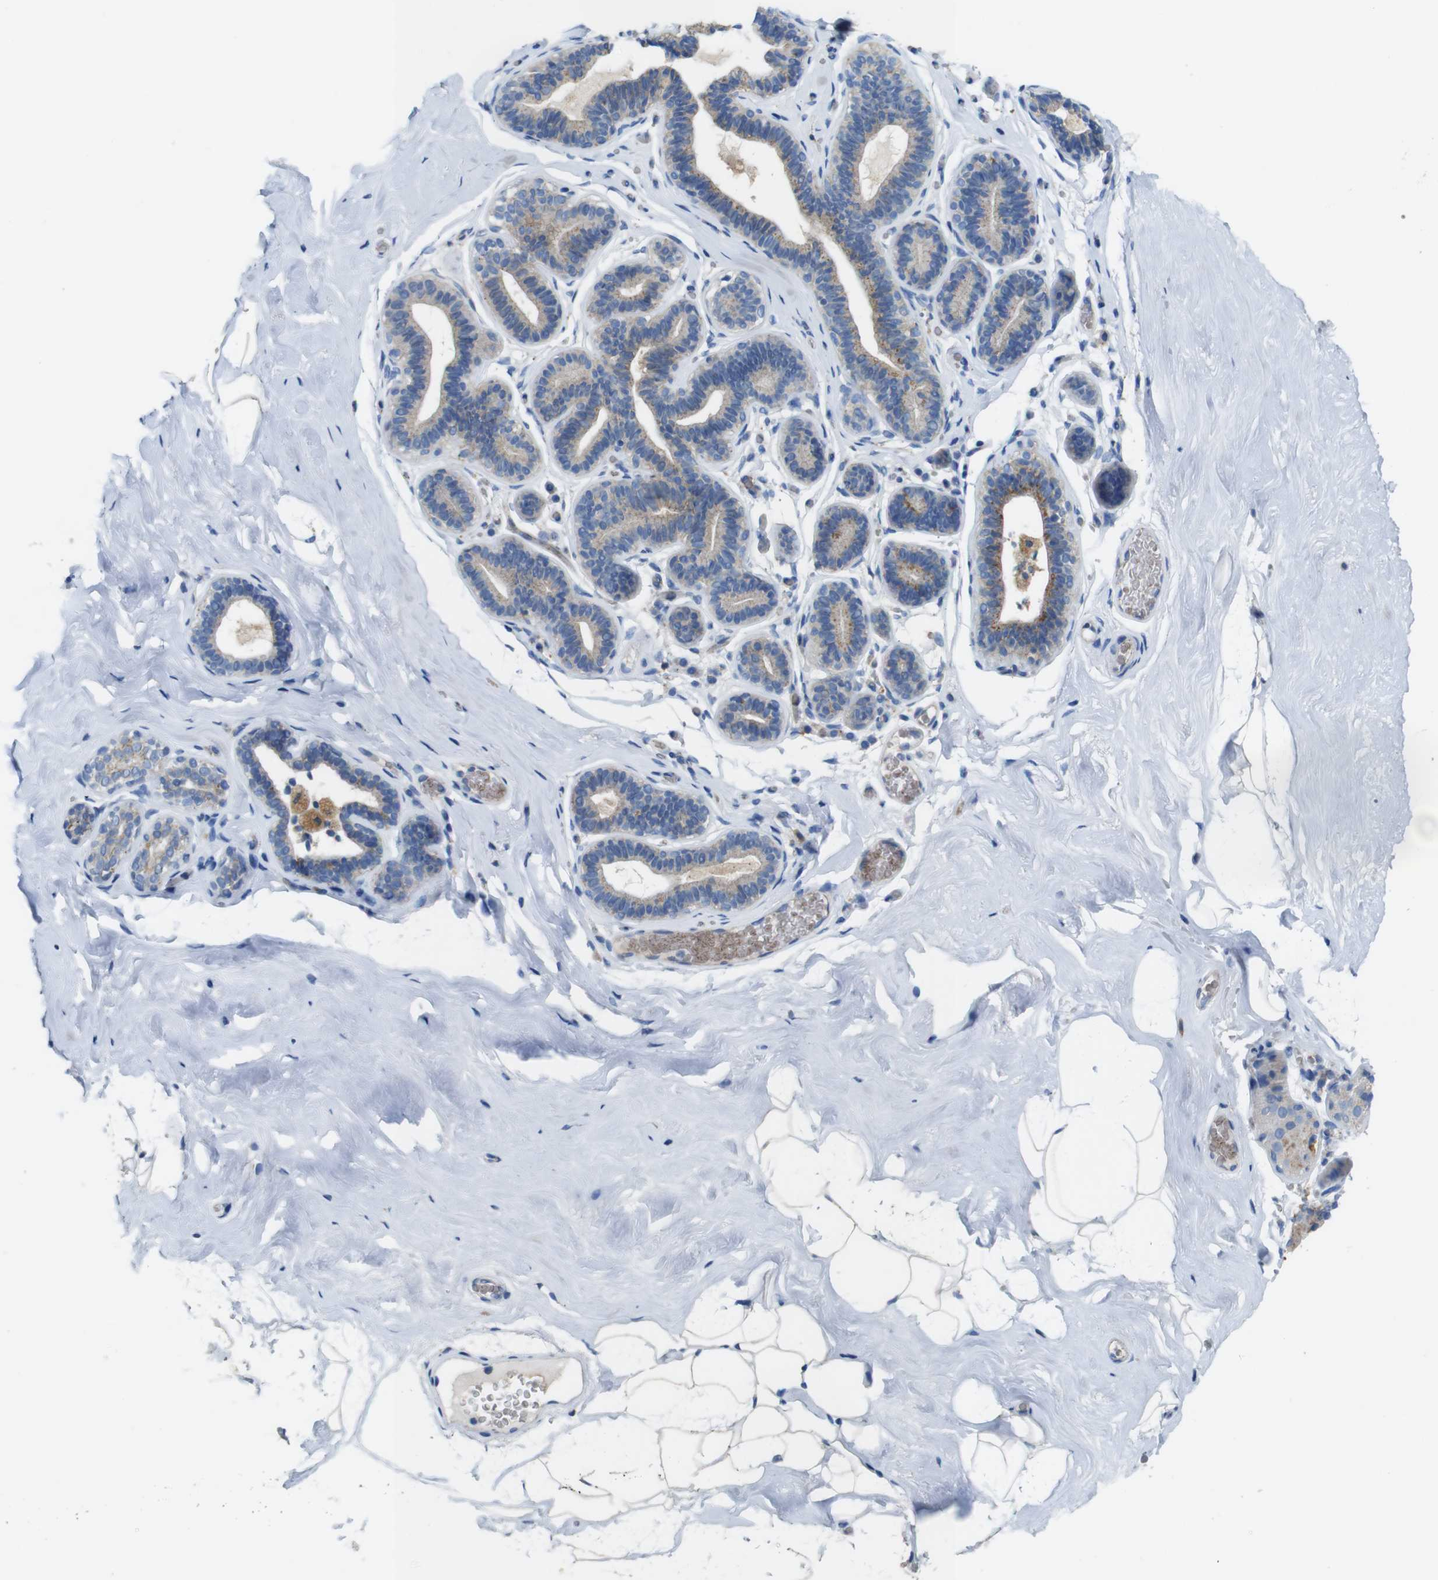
{"staining": {"intensity": "negative", "quantity": "none", "location": "none"}, "tissue": "breast", "cell_type": "Adipocytes", "image_type": "normal", "snomed": [{"axis": "morphology", "description": "Normal tissue, NOS"}, {"axis": "topography", "description": "Breast"}], "caption": "Immunohistochemical staining of benign breast demonstrates no significant staining in adipocytes.", "gene": "NHLRC3", "patient": {"sex": "female", "age": 75}}